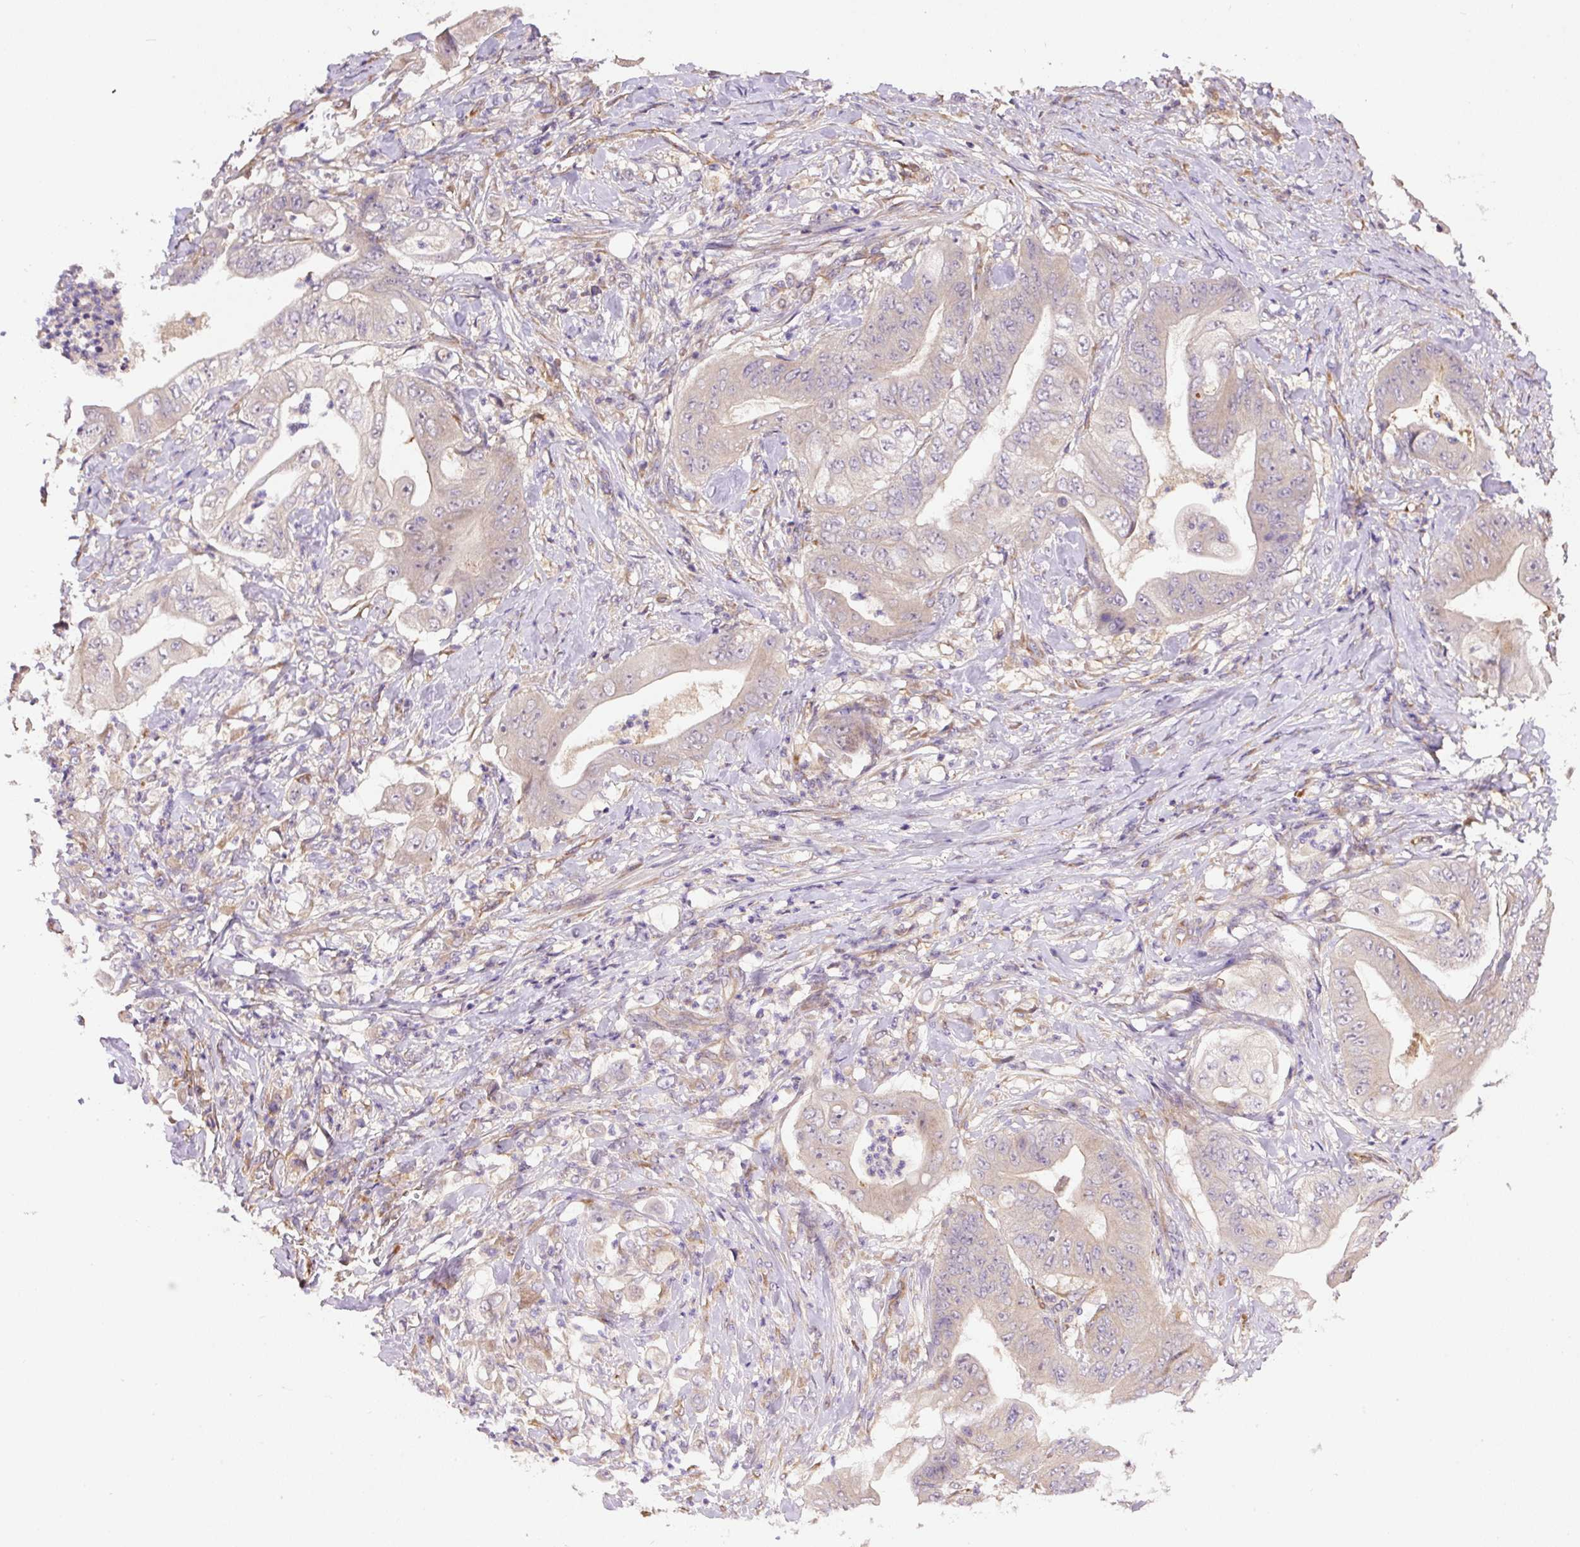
{"staining": {"intensity": "negative", "quantity": "none", "location": "none"}, "tissue": "stomach cancer", "cell_type": "Tumor cells", "image_type": "cancer", "snomed": [{"axis": "morphology", "description": "Adenocarcinoma, NOS"}, {"axis": "topography", "description": "Stomach"}], "caption": "Tumor cells are negative for protein expression in human stomach adenocarcinoma.", "gene": "PPME1", "patient": {"sex": "female", "age": 73}}